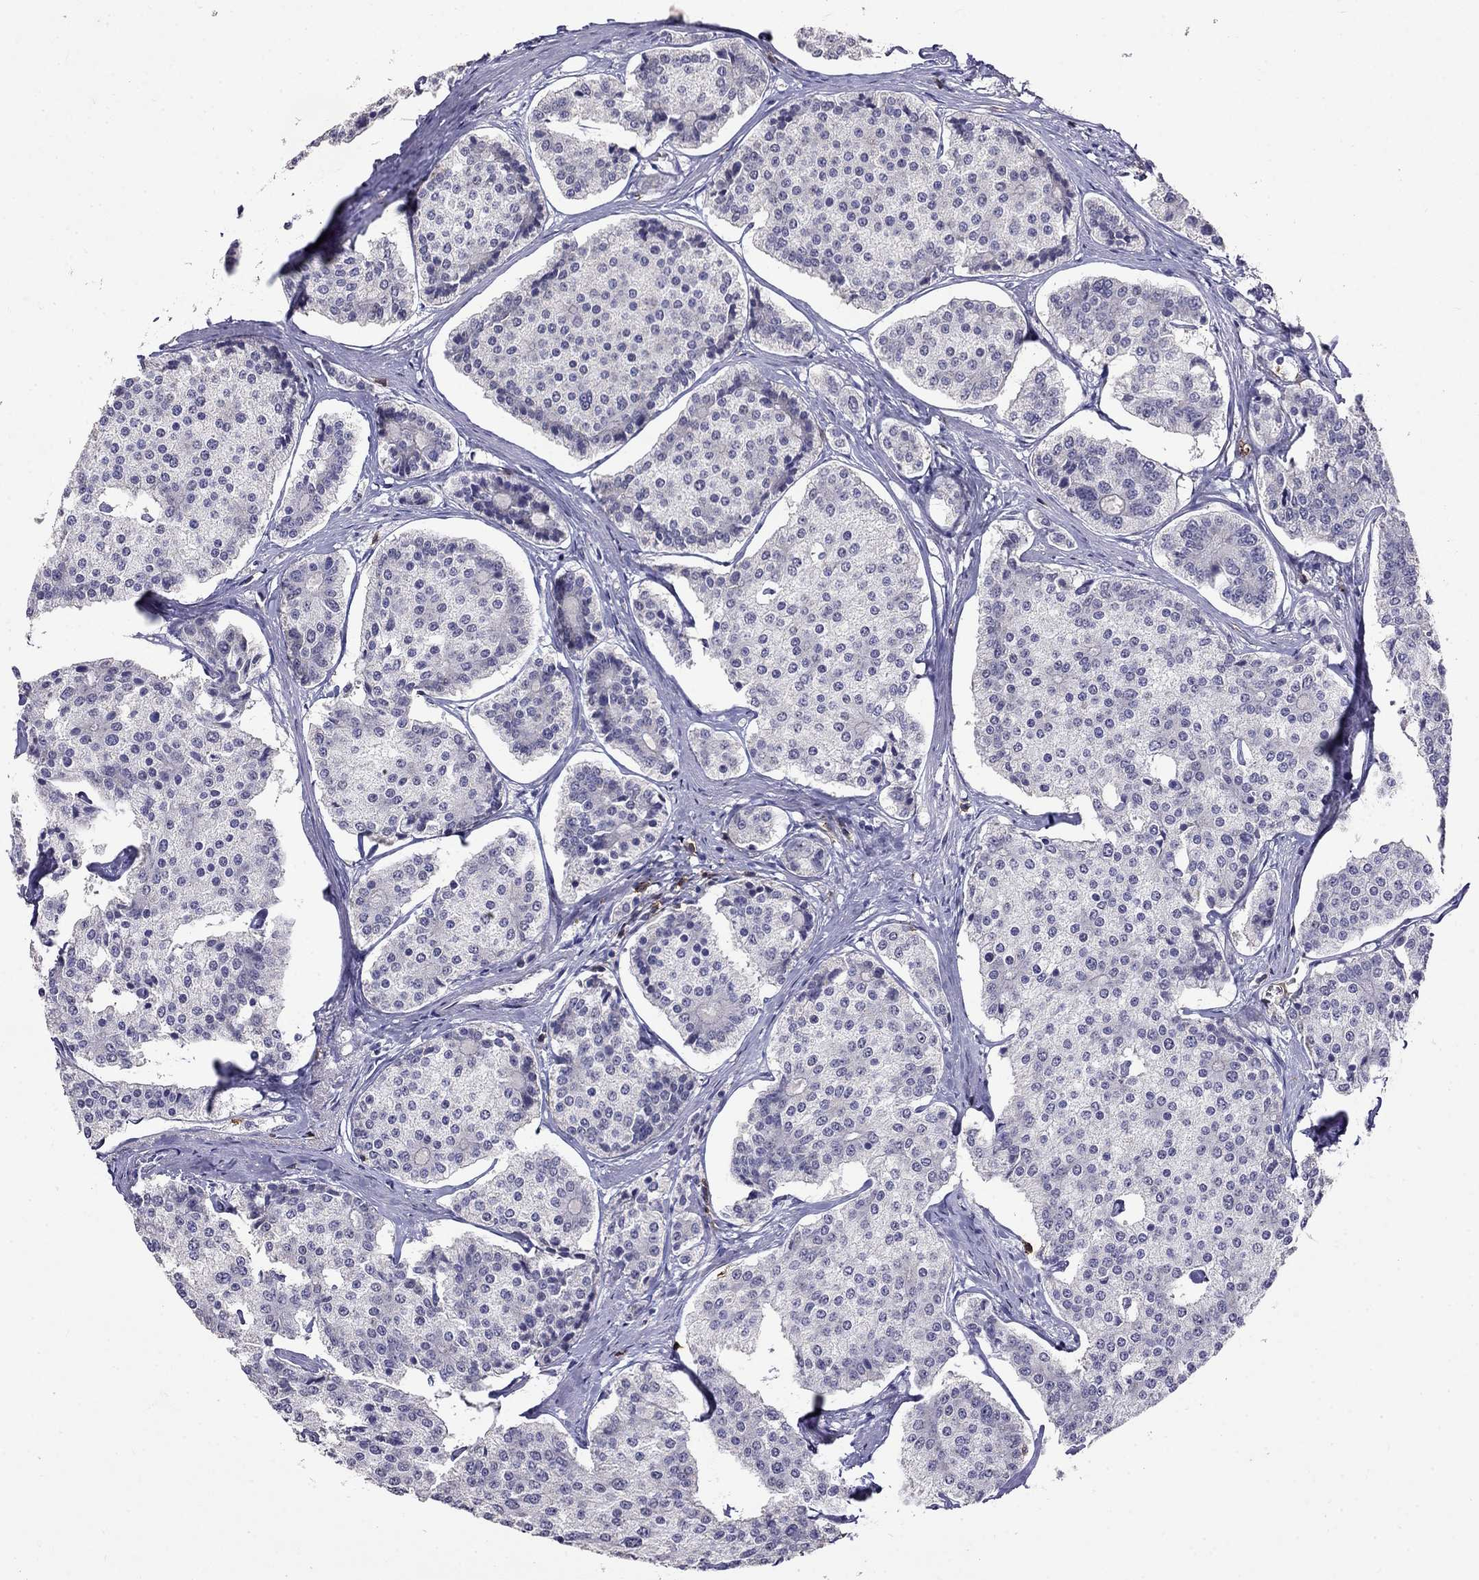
{"staining": {"intensity": "negative", "quantity": "none", "location": "none"}, "tissue": "carcinoid", "cell_type": "Tumor cells", "image_type": "cancer", "snomed": [{"axis": "morphology", "description": "Carcinoid, malignant, NOS"}, {"axis": "topography", "description": "Small intestine"}], "caption": "This is an immunohistochemistry (IHC) histopathology image of human carcinoid (malignant). There is no staining in tumor cells.", "gene": "CD8B", "patient": {"sex": "female", "age": 65}}